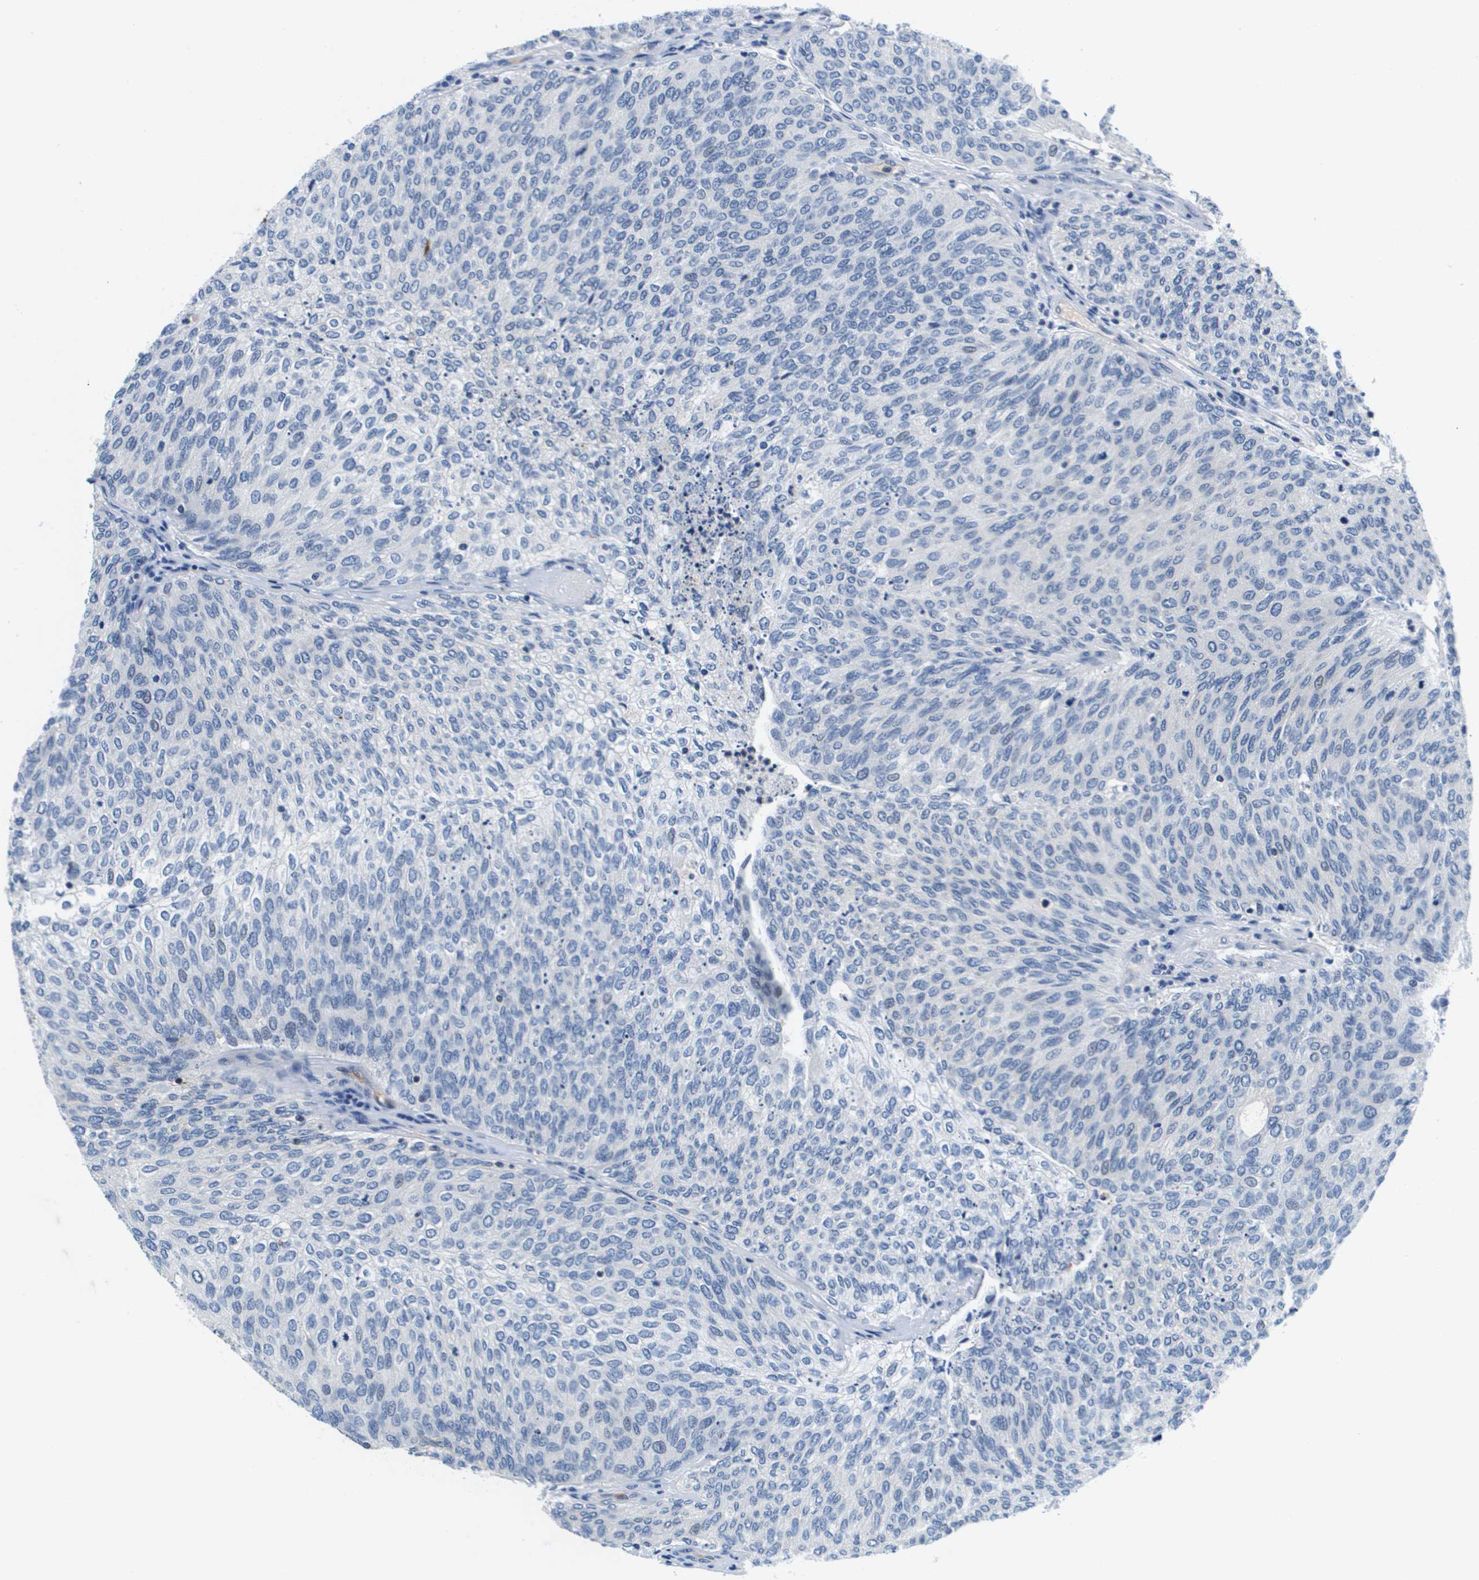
{"staining": {"intensity": "negative", "quantity": "none", "location": "none"}, "tissue": "urothelial cancer", "cell_type": "Tumor cells", "image_type": "cancer", "snomed": [{"axis": "morphology", "description": "Urothelial carcinoma, Low grade"}, {"axis": "topography", "description": "Urinary bladder"}], "caption": "This micrograph is of urothelial cancer stained with IHC to label a protein in brown with the nuclei are counter-stained blue. There is no positivity in tumor cells.", "gene": "KCNQ5", "patient": {"sex": "female", "age": 79}}